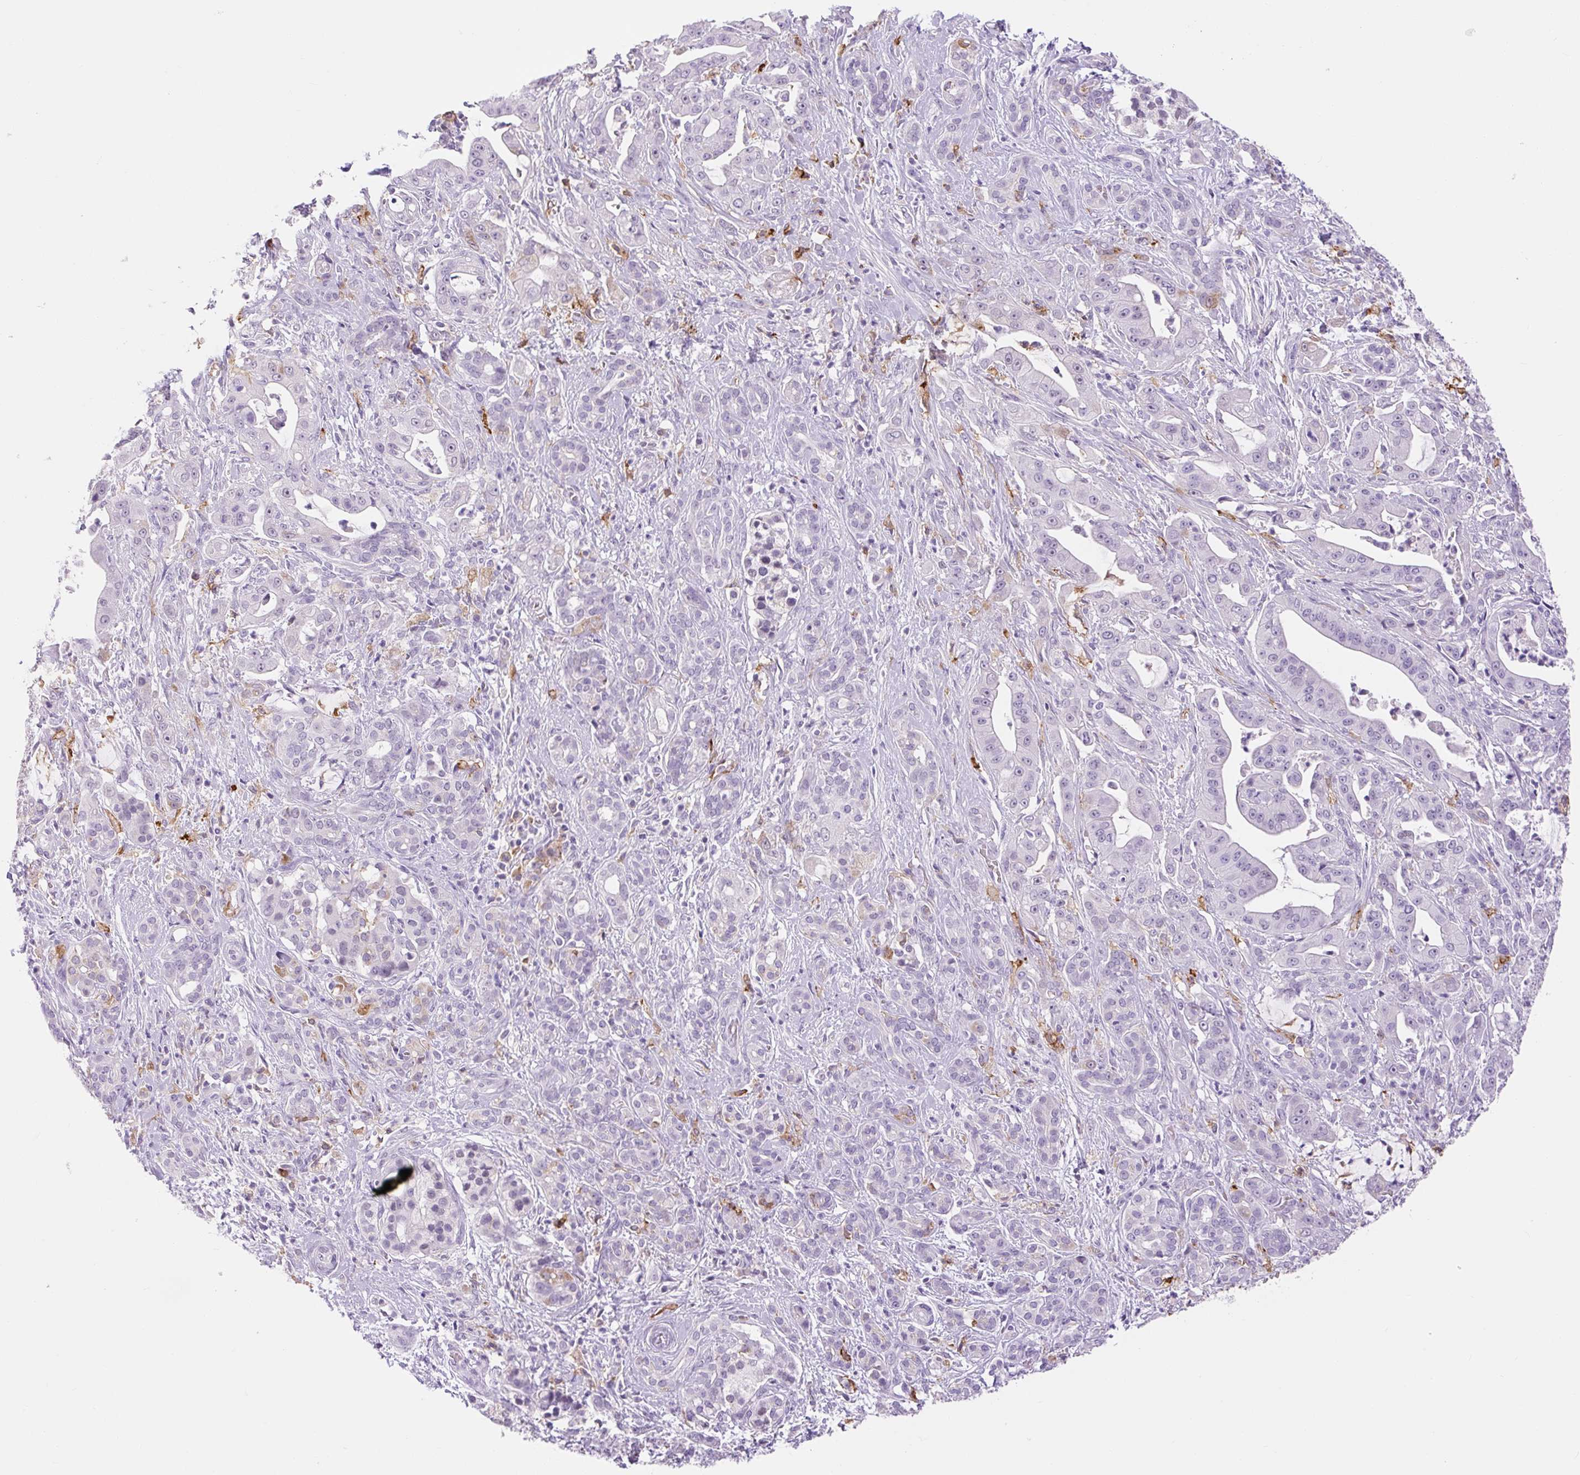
{"staining": {"intensity": "negative", "quantity": "none", "location": "none"}, "tissue": "pancreatic cancer", "cell_type": "Tumor cells", "image_type": "cancer", "snomed": [{"axis": "morphology", "description": "Adenocarcinoma, NOS"}, {"axis": "topography", "description": "Pancreas"}], "caption": "The immunohistochemistry image has no significant expression in tumor cells of adenocarcinoma (pancreatic) tissue.", "gene": "SIGLEC1", "patient": {"sex": "male", "age": 57}}